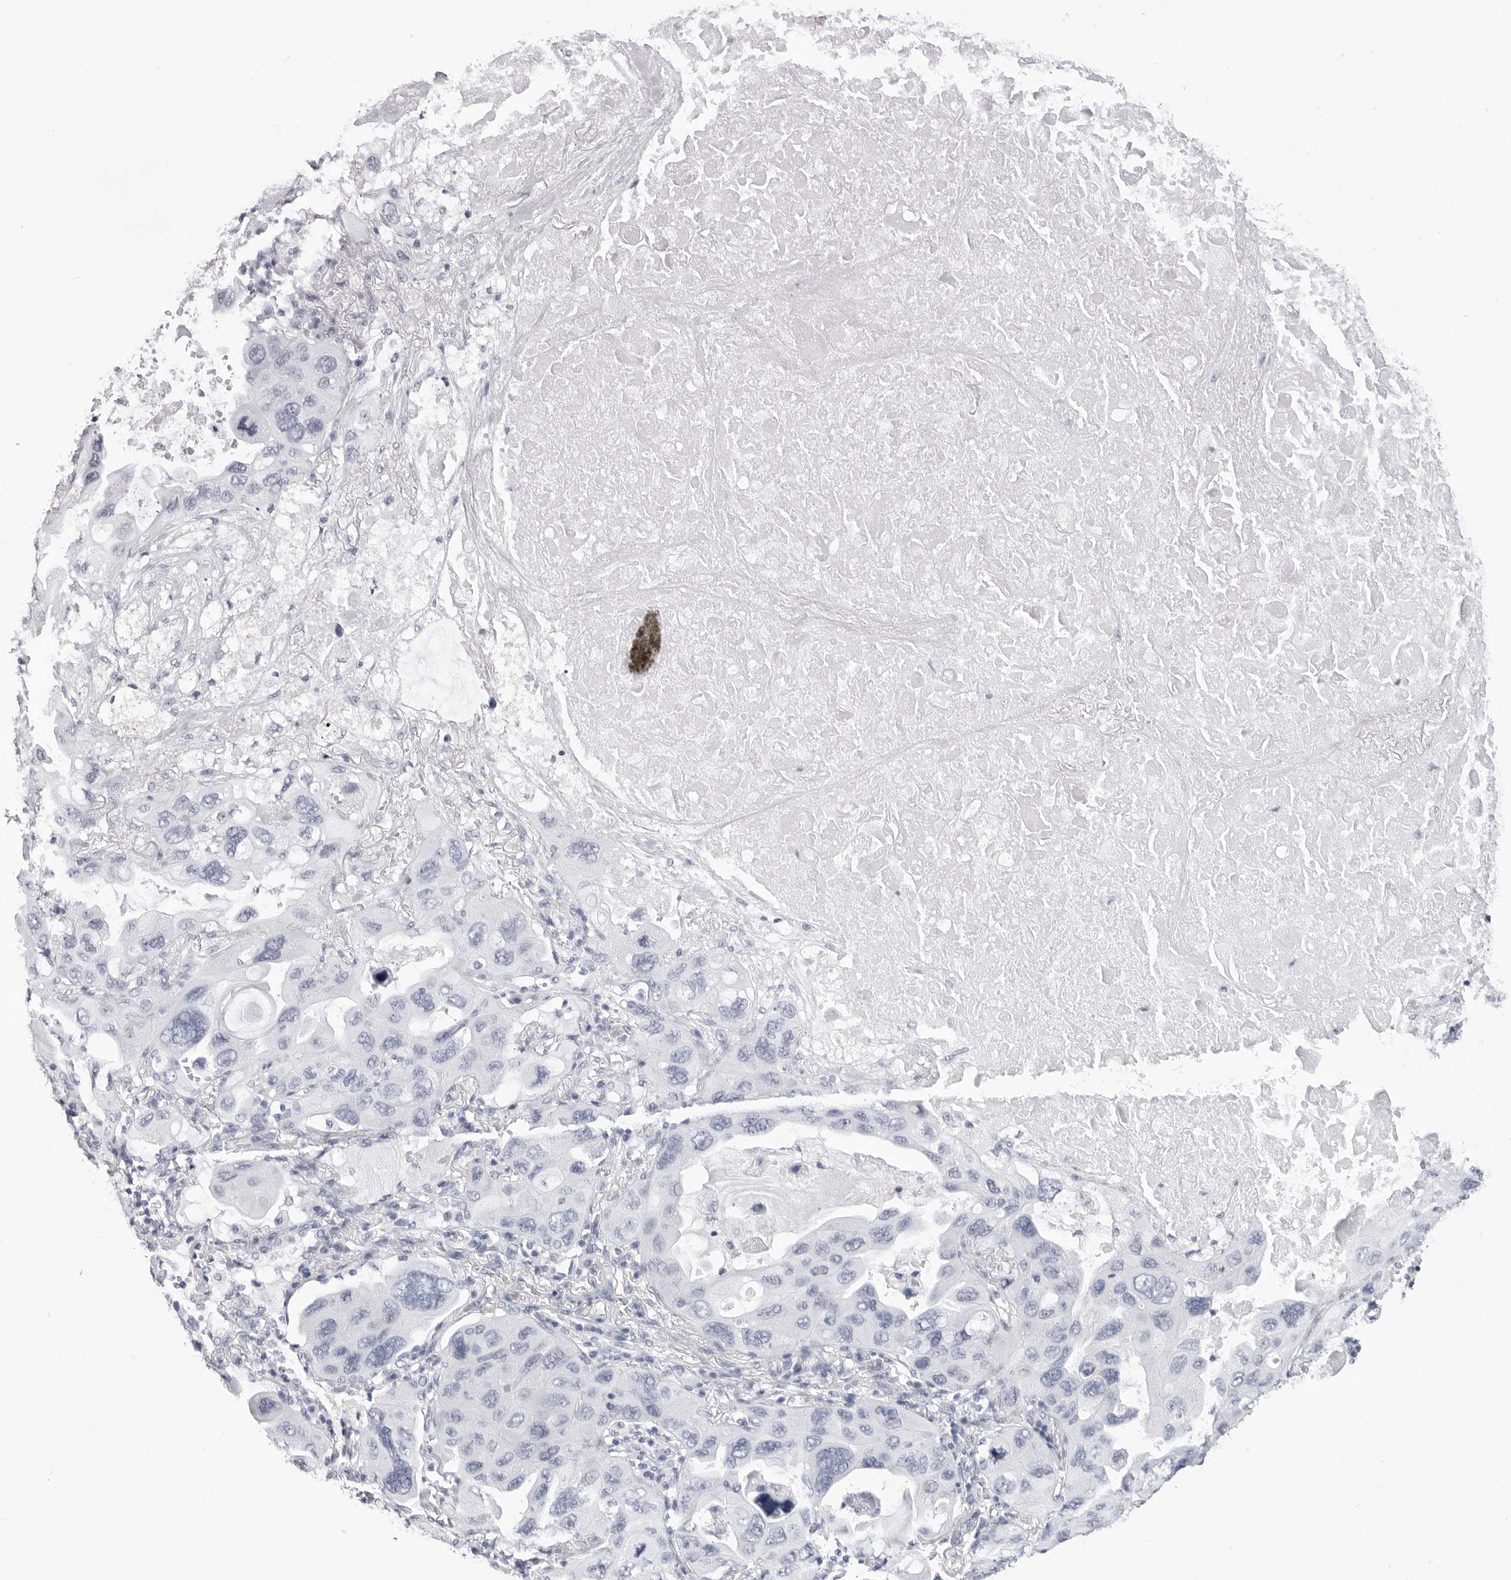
{"staining": {"intensity": "negative", "quantity": "none", "location": "none"}, "tissue": "lung cancer", "cell_type": "Tumor cells", "image_type": "cancer", "snomed": [{"axis": "morphology", "description": "Squamous cell carcinoma, NOS"}, {"axis": "topography", "description": "Lung"}], "caption": "The immunohistochemistry image has no significant expression in tumor cells of lung cancer tissue.", "gene": "LGALS4", "patient": {"sex": "female", "age": 73}}